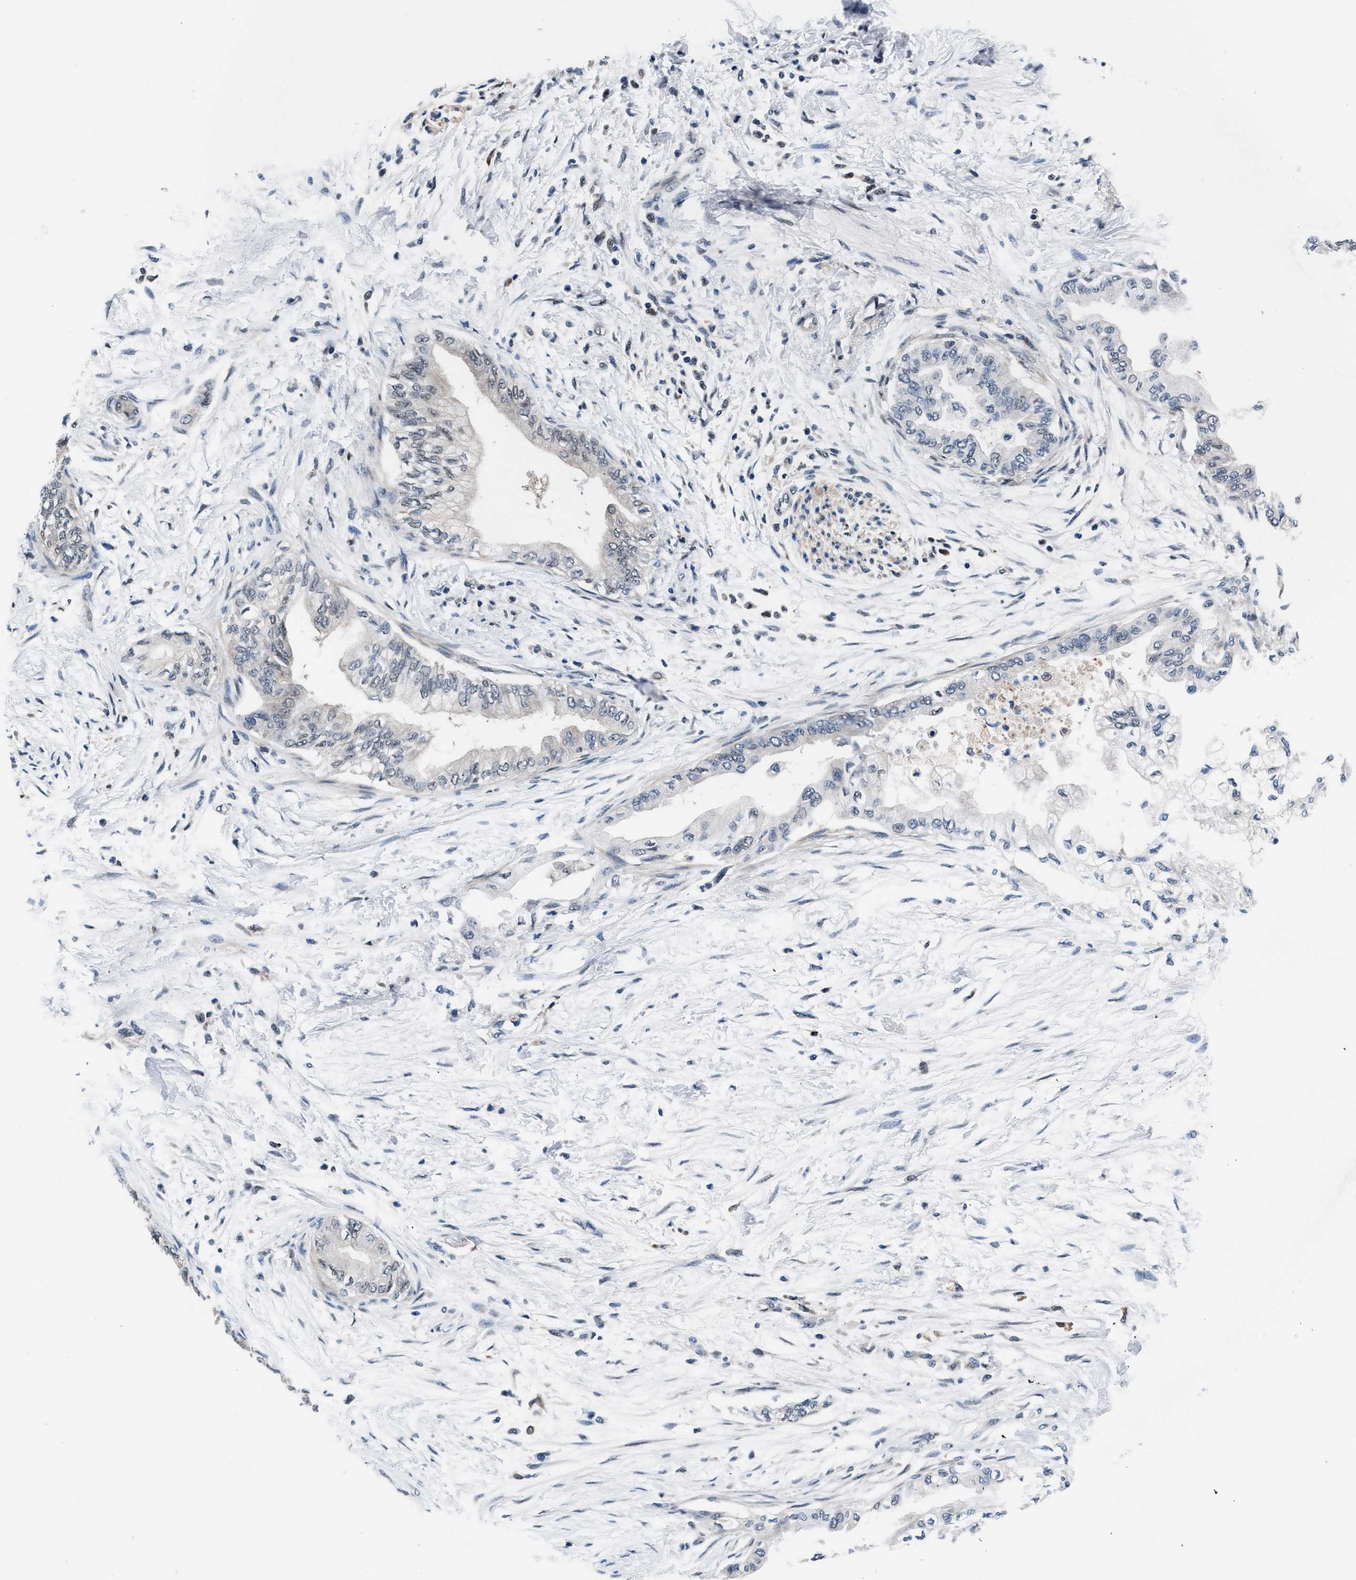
{"staining": {"intensity": "negative", "quantity": "none", "location": "none"}, "tissue": "pancreatic cancer", "cell_type": "Tumor cells", "image_type": "cancer", "snomed": [{"axis": "morphology", "description": "Normal tissue, NOS"}, {"axis": "morphology", "description": "Adenocarcinoma, NOS"}, {"axis": "topography", "description": "Pancreas"}, {"axis": "topography", "description": "Duodenum"}], "caption": "Human pancreatic cancer (adenocarcinoma) stained for a protein using IHC reveals no staining in tumor cells.", "gene": "PRPSAP2", "patient": {"sex": "female", "age": 60}}